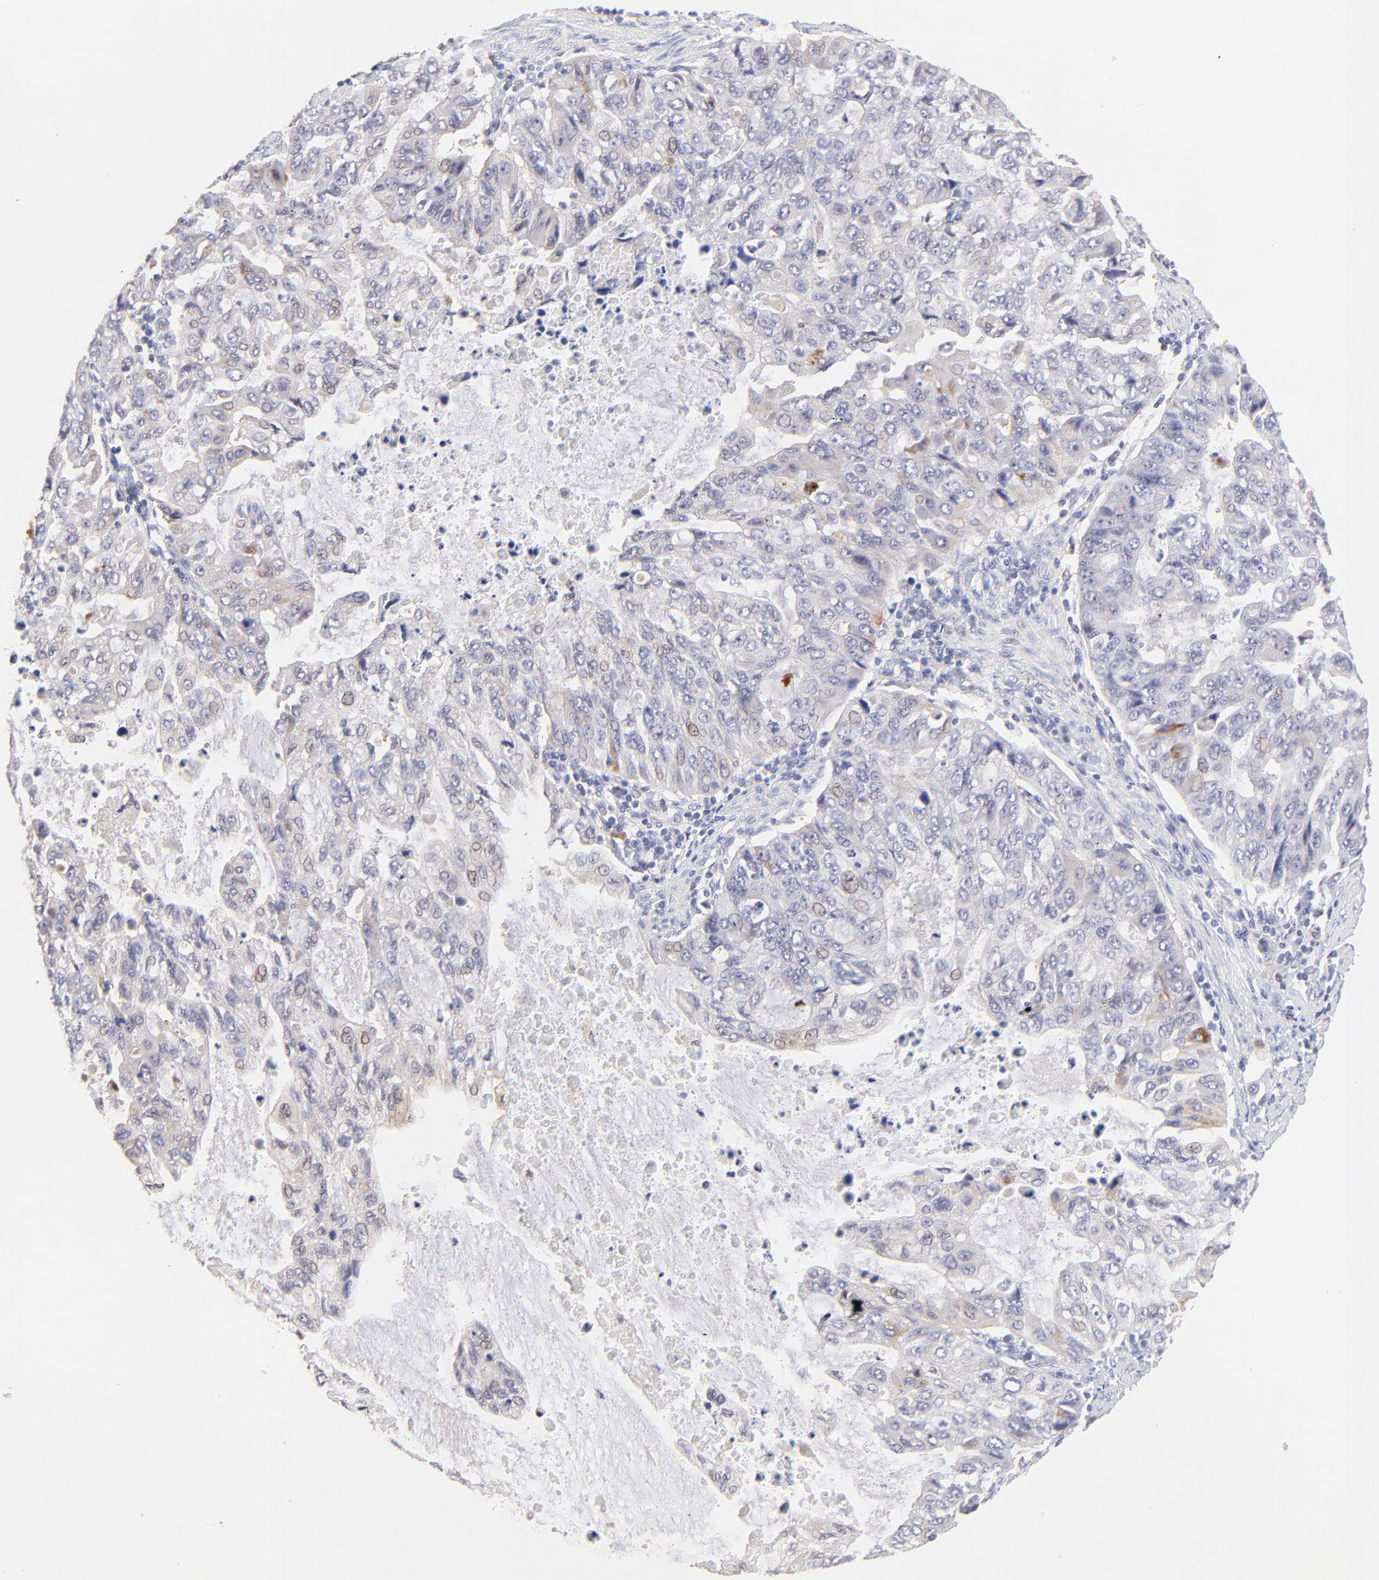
{"staining": {"intensity": "negative", "quantity": "none", "location": "none"}, "tissue": "stomach cancer", "cell_type": "Tumor cells", "image_type": "cancer", "snomed": [{"axis": "morphology", "description": "Adenocarcinoma, NOS"}, {"axis": "topography", "description": "Stomach, upper"}], "caption": "Immunohistochemistry (IHC) of stomach adenocarcinoma demonstrates no staining in tumor cells. The staining is performed using DAB (3,3'-diaminobenzidine) brown chromogen with nuclei counter-stained in using hematoxylin.", "gene": "HYAL1", "patient": {"sex": "female", "age": 52}}